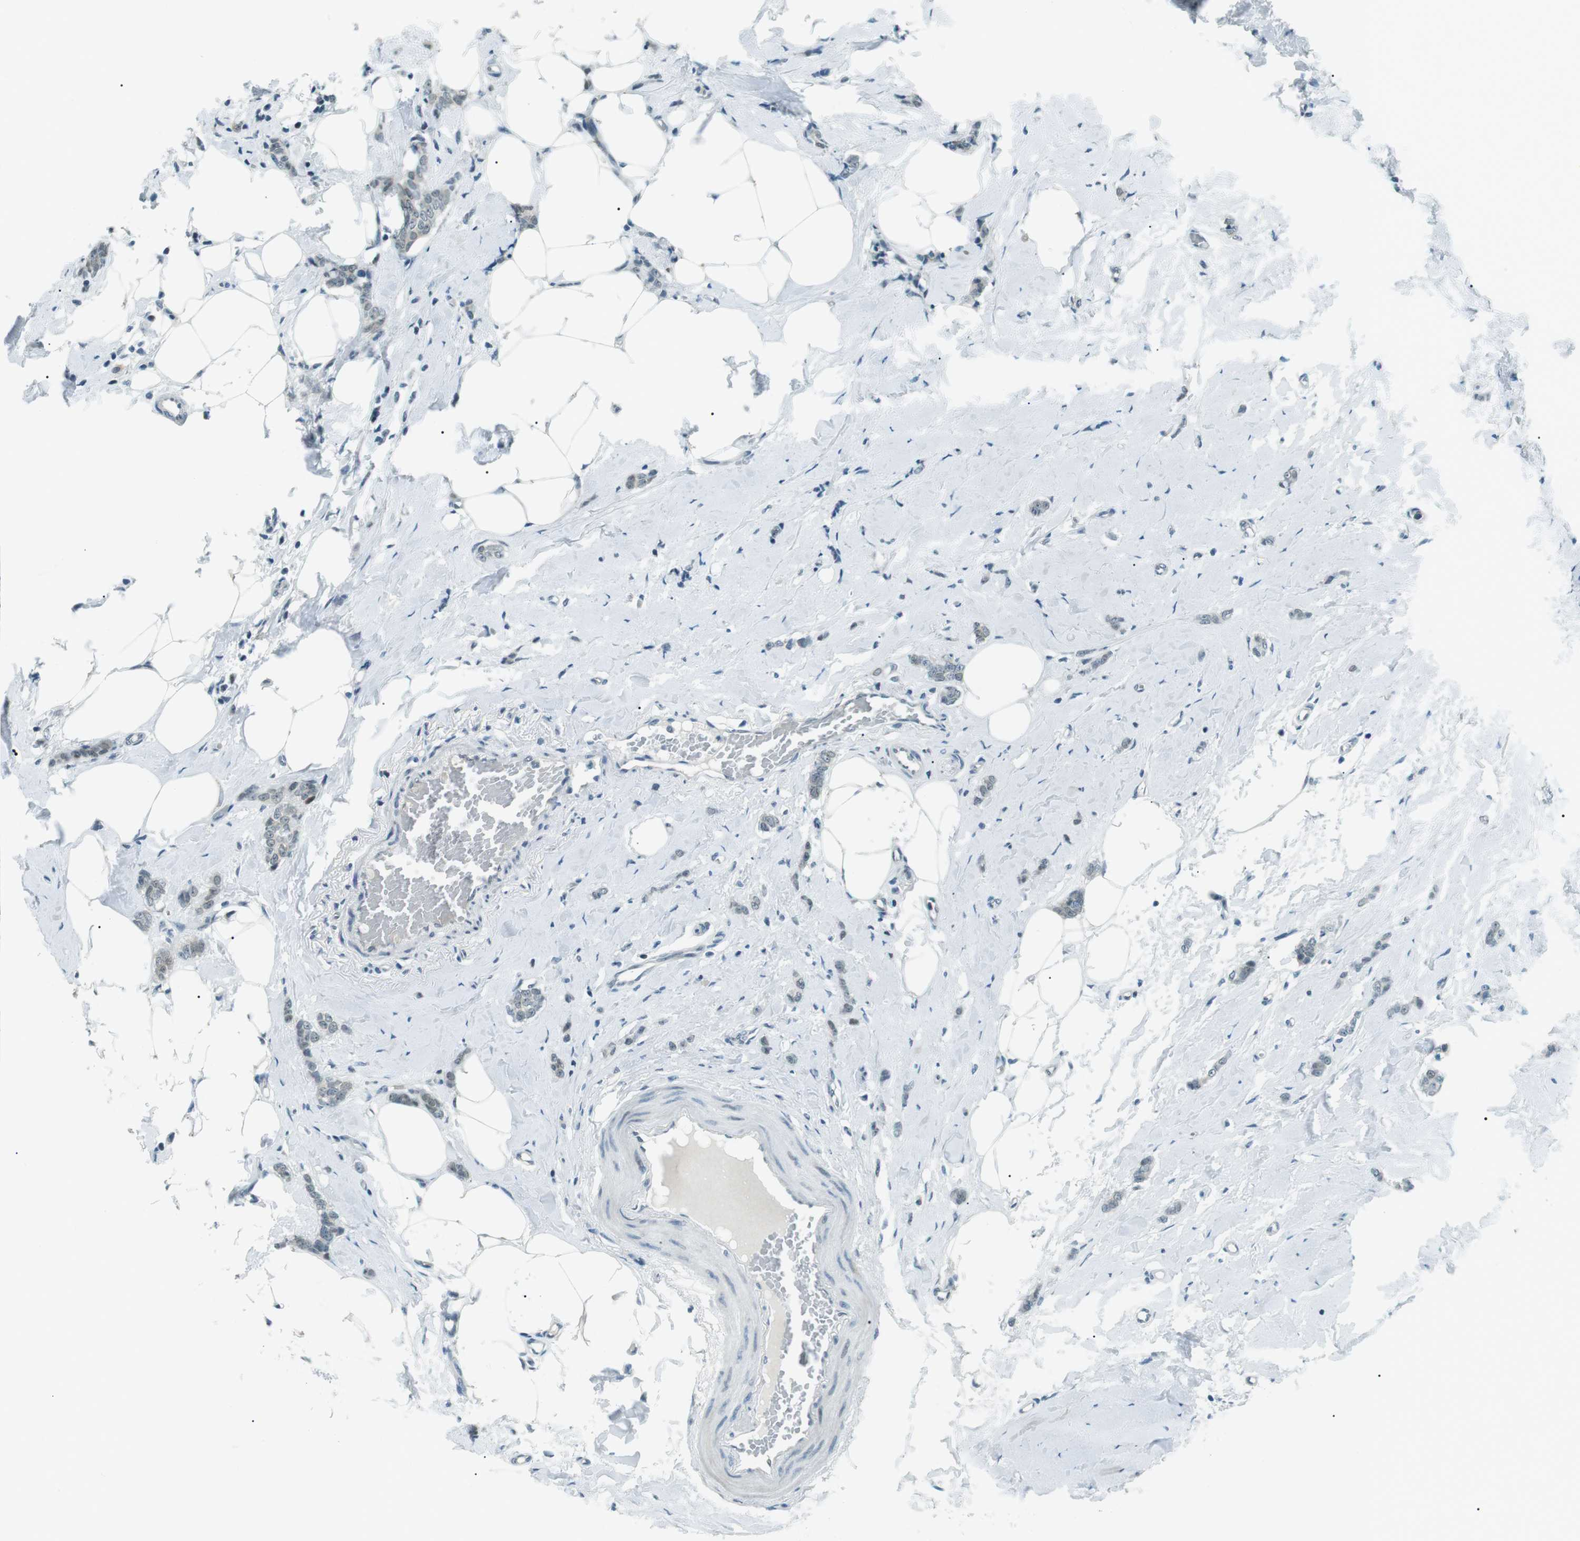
{"staining": {"intensity": "weak", "quantity": "<25%", "location": "nuclear"}, "tissue": "breast cancer", "cell_type": "Tumor cells", "image_type": "cancer", "snomed": [{"axis": "morphology", "description": "Lobular carcinoma"}, {"axis": "topography", "description": "Skin"}, {"axis": "topography", "description": "Breast"}], "caption": "High power microscopy micrograph of an immunohistochemistry histopathology image of lobular carcinoma (breast), revealing no significant expression in tumor cells. The staining was performed using DAB (3,3'-diaminobenzidine) to visualize the protein expression in brown, while the nuclei were stained in blue with hematoxylin (Magnification: 20x).", "gene": "PJA1", "patient": {"sex": "female", "age": 46}}